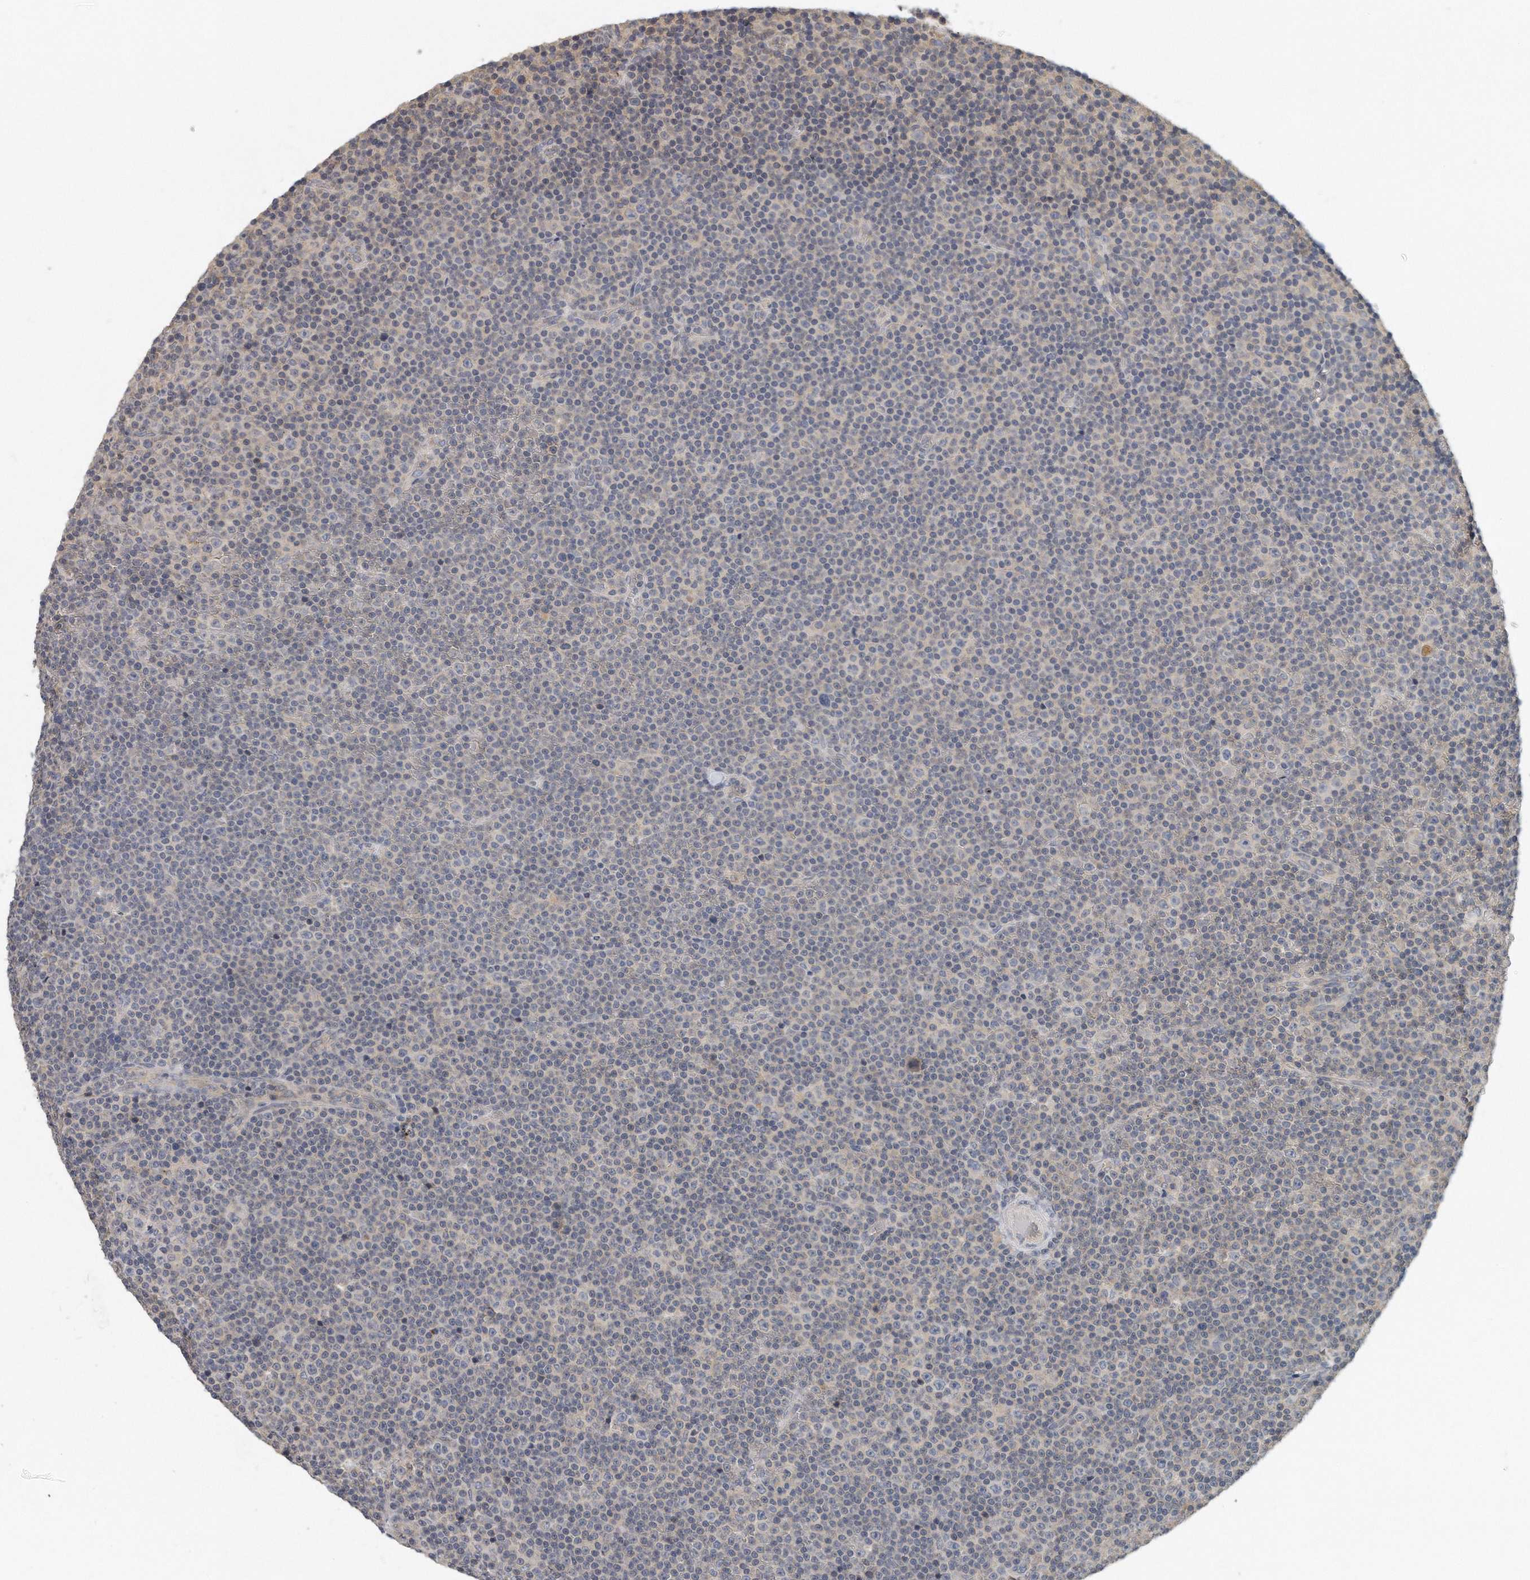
{"staining": {"intensity": "negative", "quantity": "none", "location": "none"}, "tissue": "lymphoma", "cell_type": "Tumor cells", "image_type": "cancer", "snomed": [{"axis": "morphology", "description": "Malignant lymphoma, non-Hodgkin's type, Low grade"}, {"axis": "topography", "description": "Lymph node"}], "caption": "DAB immunohistochemical staining of human lymphoma exhibits no significant expression in tumor cells.", "gene": "TRAPPC14", "patient": {"sex": "female", "age": 67}}